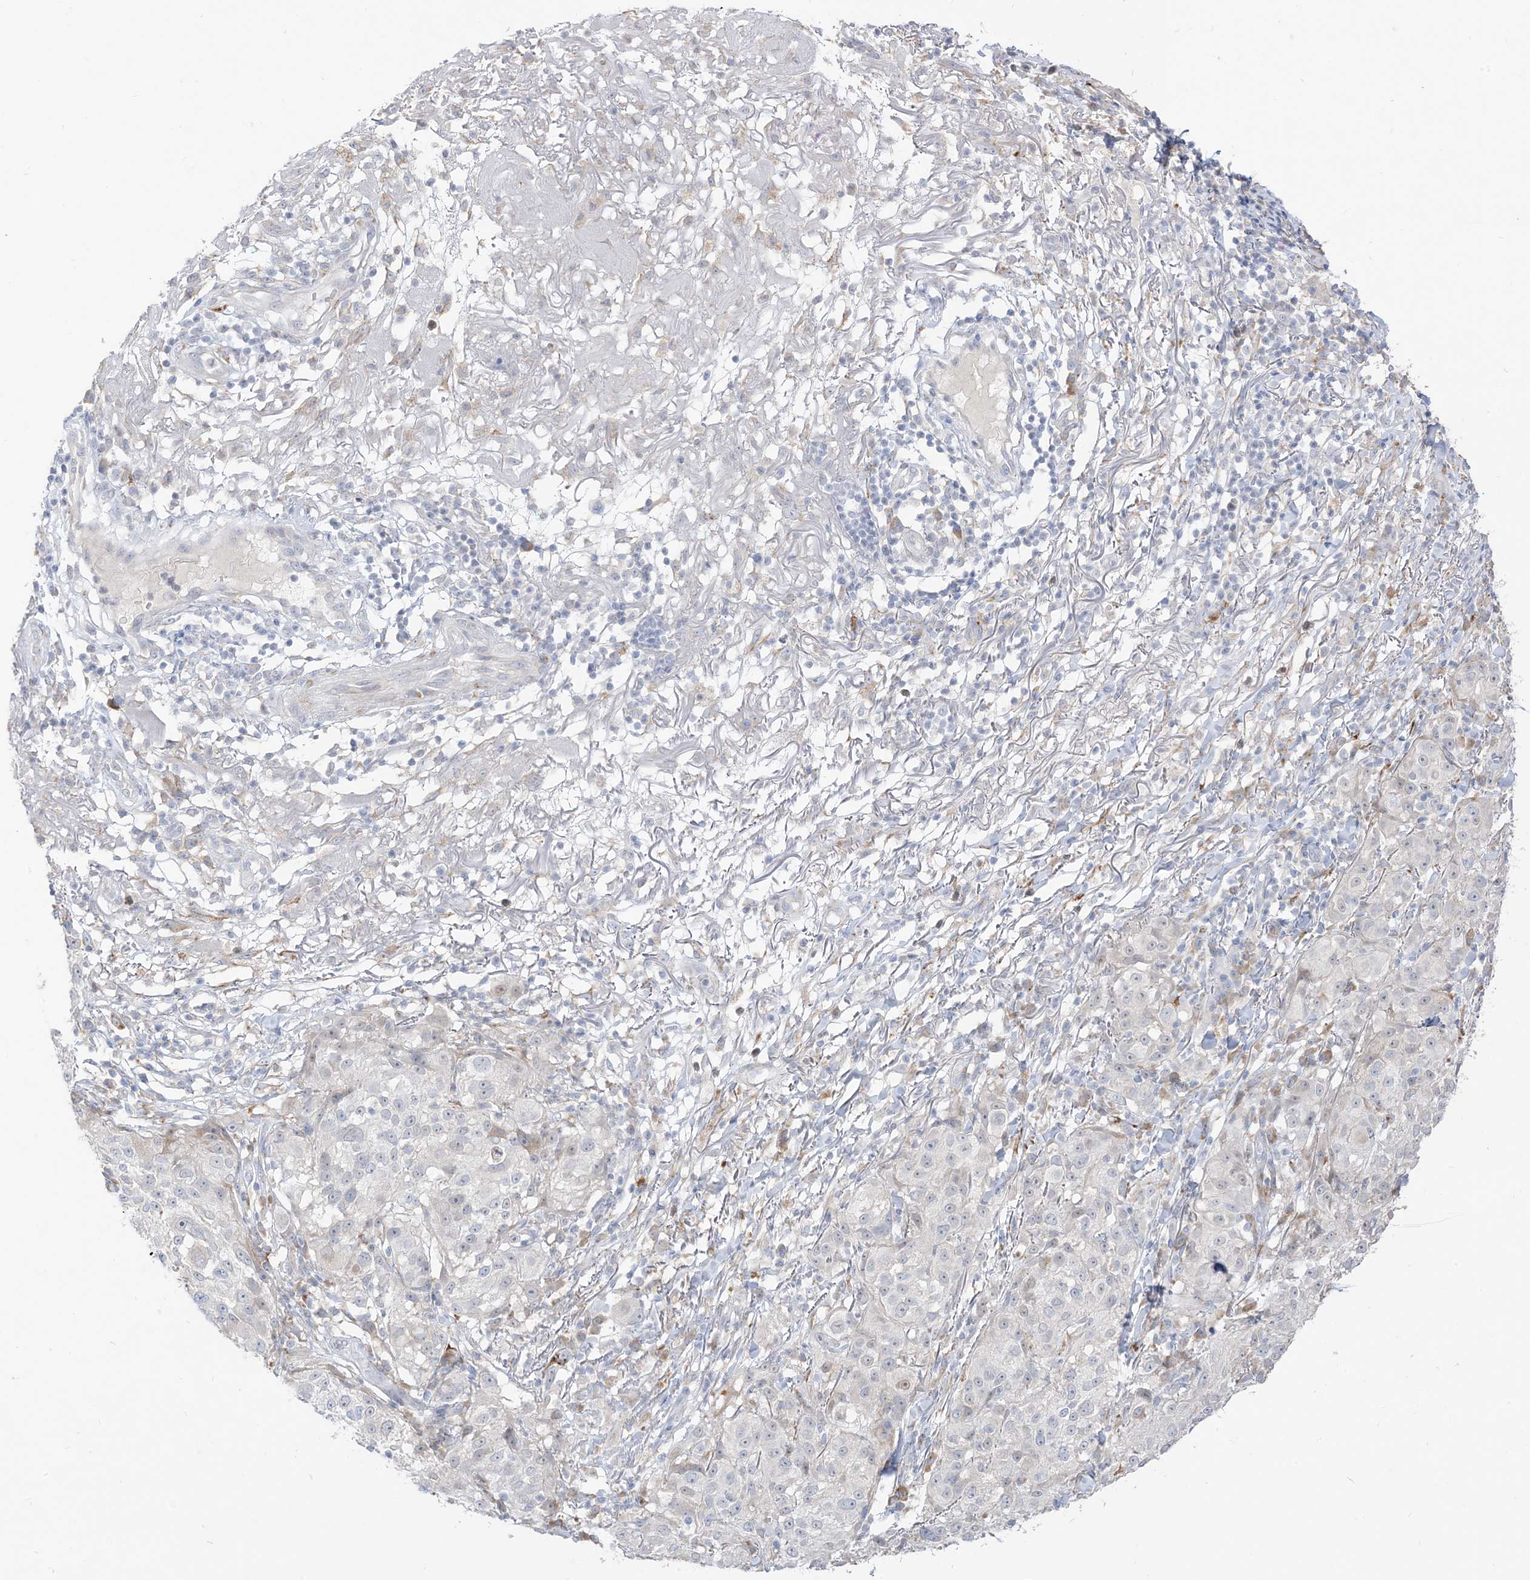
{"staining": {"intensity": "negative", "quantity": "none", "location": "none"}, "tissue": "melanoma", "cell_type": "Tumor cells", "image_type": "cancer", "snomed": [{"axis": "morphology", "description": "Necrosis, NOS"}, {"axis": "morphology", "description": "Malignant melanoma, NOS"}, {"axis": "topography", "description": "Skin"}], "caption": "Tumor cells show no significant expression in melanoma.", "gene": "LOXL3", "patient": {"sex": "female", "age": 87}}